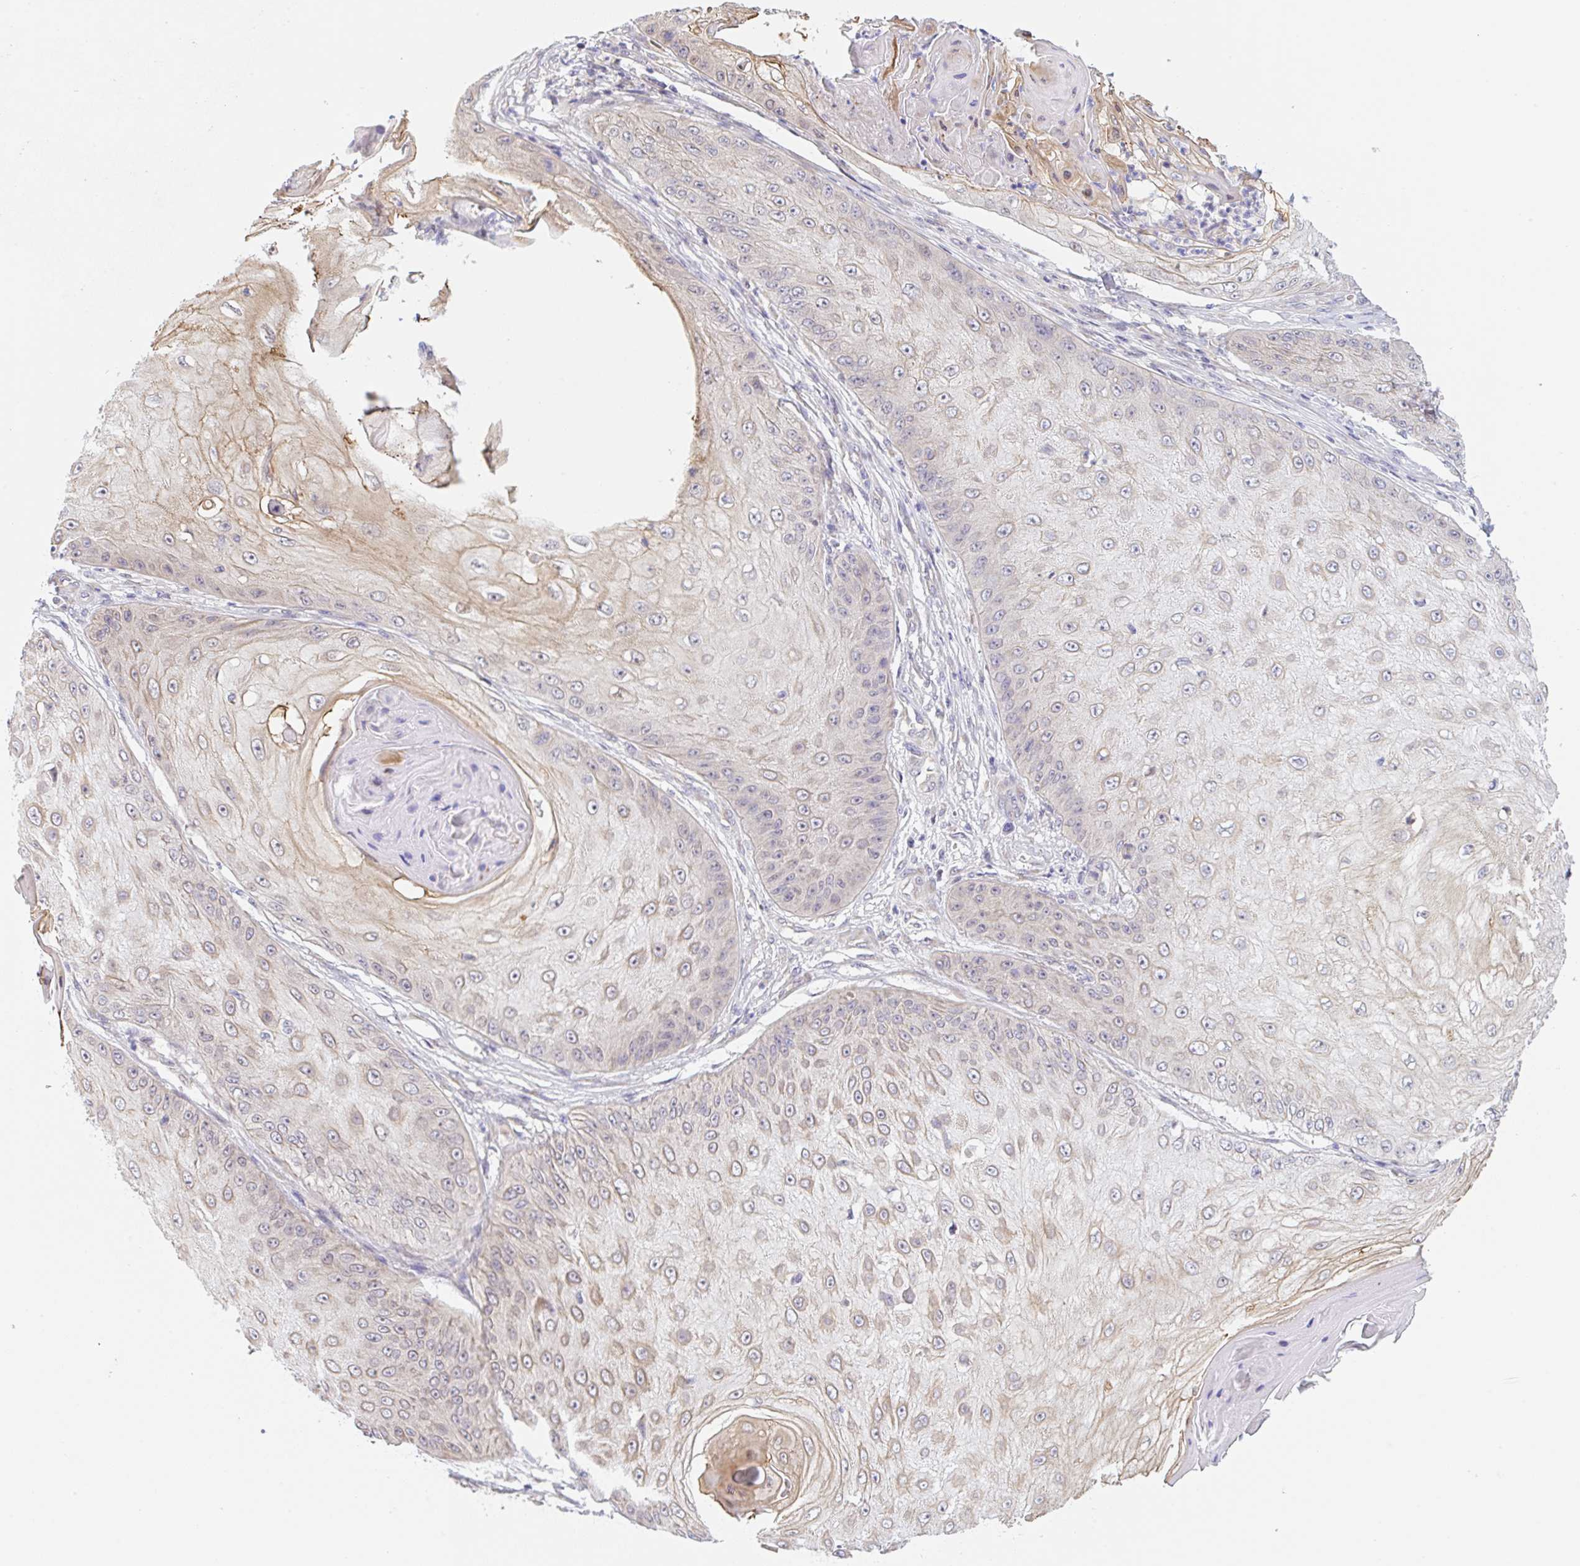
{"staining": {"intensity": "weak", "quantity": "25%-75%", "location": "cytoplasmic/membranous"}, "tissue": "skin cancer", "cell_type": "Tumor cells", "image_type": "cancer", "snomed": [{"axis": "morphology", "description": "Squamous cell carcinoma, NOS"}, {"axis": "topography", "description": "Skin"}], "caption": "Immunohistochemistry image of neoplastic tissue: skin cancer (squamous cell carcinoma) stained using immunohistochemistry (IHC) demonstrates low levels of weak protein expression localized specifically in the cytoplasmic/membranous of tumor cells, appearing as a cytoplasmic/membranous brown color.", "gene": "TBPL2", "patient": {"sex": "male", "age": 70}}